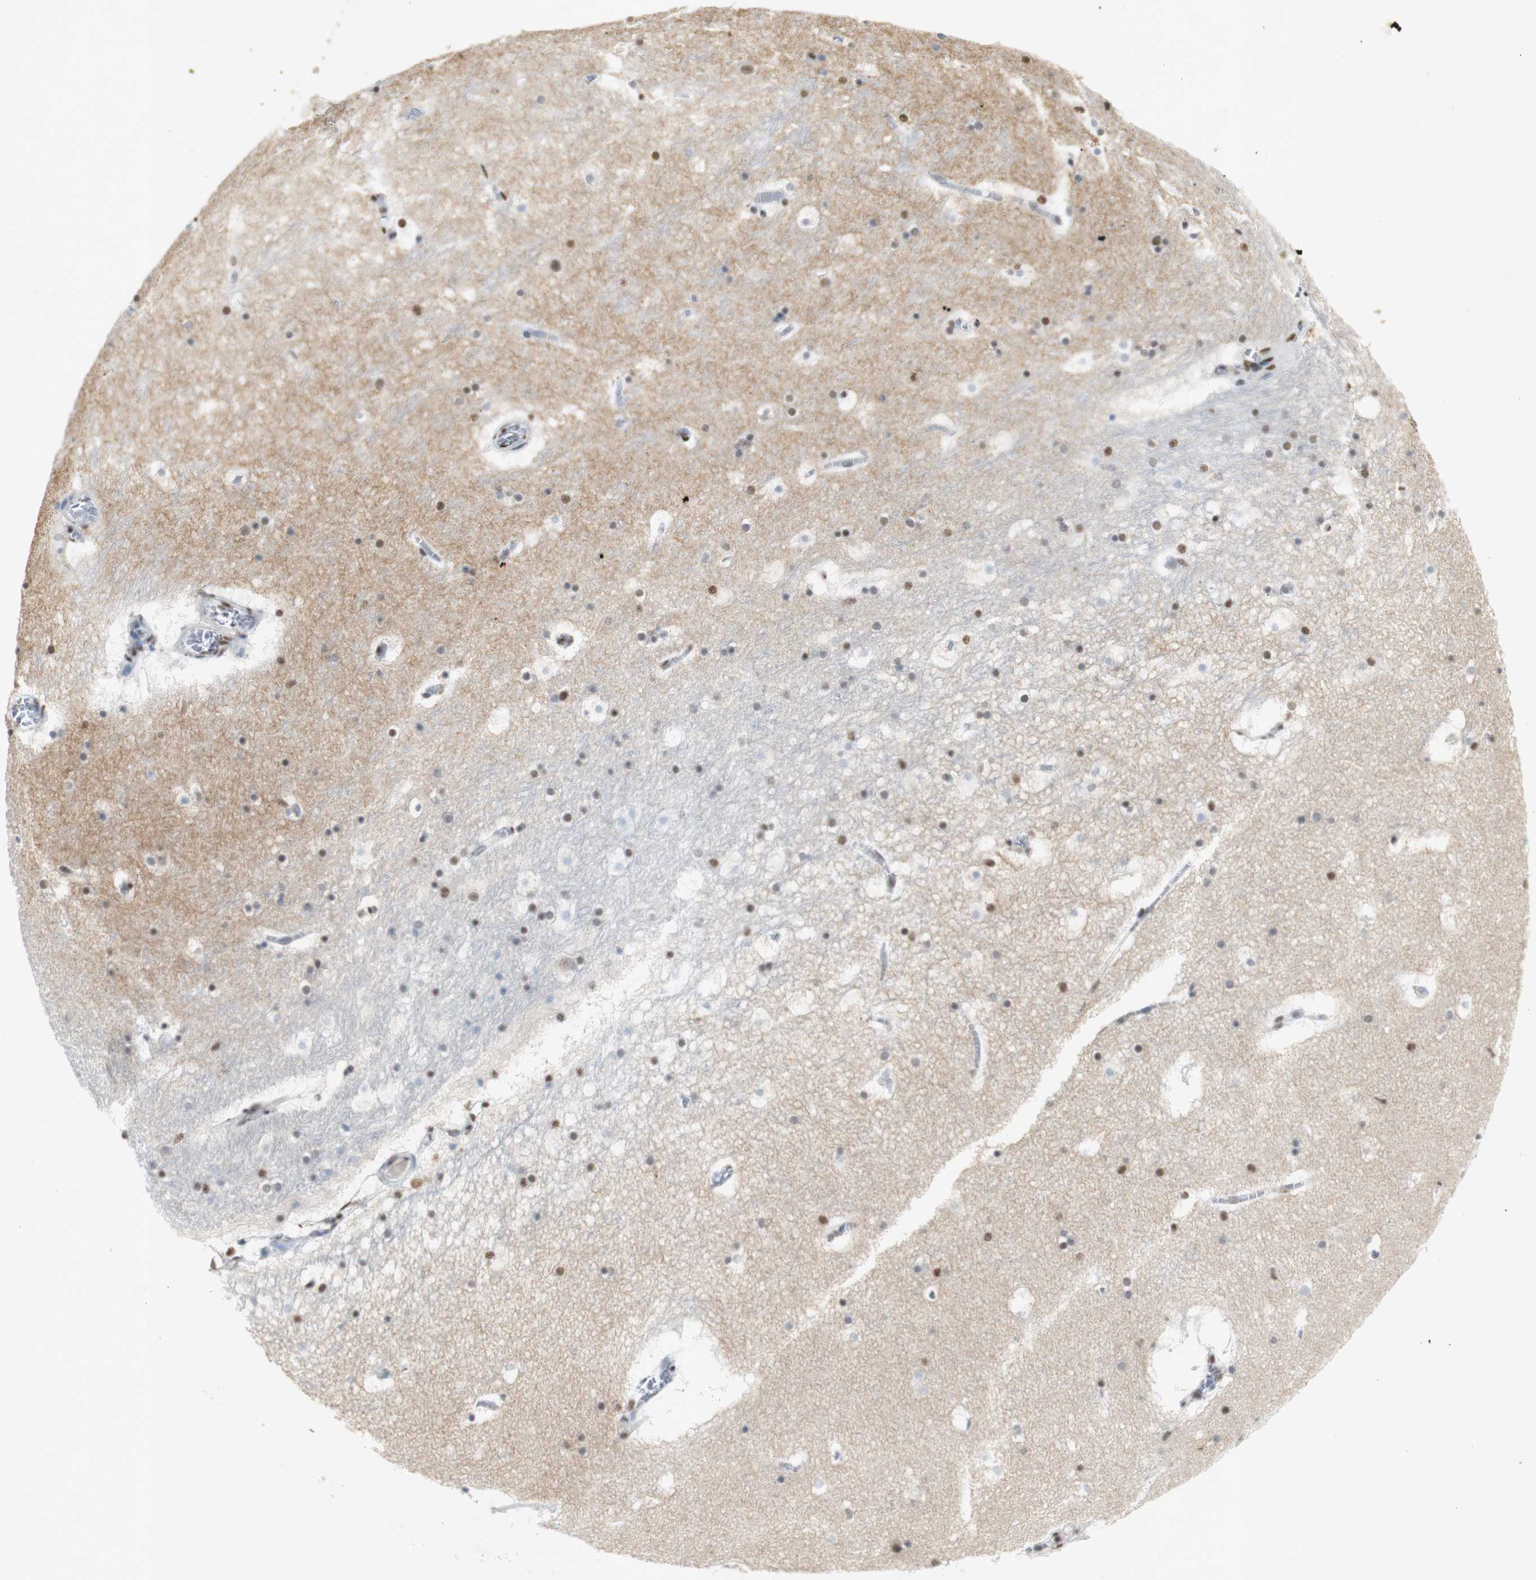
{"staining": {"intensity": "moderate", "quantity": "25%-75%", "location": "nuclear"}, "tissue": "hippocampus", "cell_type": "Glial cells", "image_type": "normal", "snomed": [{"axis": "morphology", "description": "Normal tissue, NOS"}, {"axis": "topography", "description": "Hippocampus"}], "caption": "A micrograph showing moderate nuclear expression in about 25%-75% of glial cells in benign hippocampus, as visualized by brown immunohistochemical staining.", "gene": "SNRPB", "patient": {"sex": "male", "age": 45}}